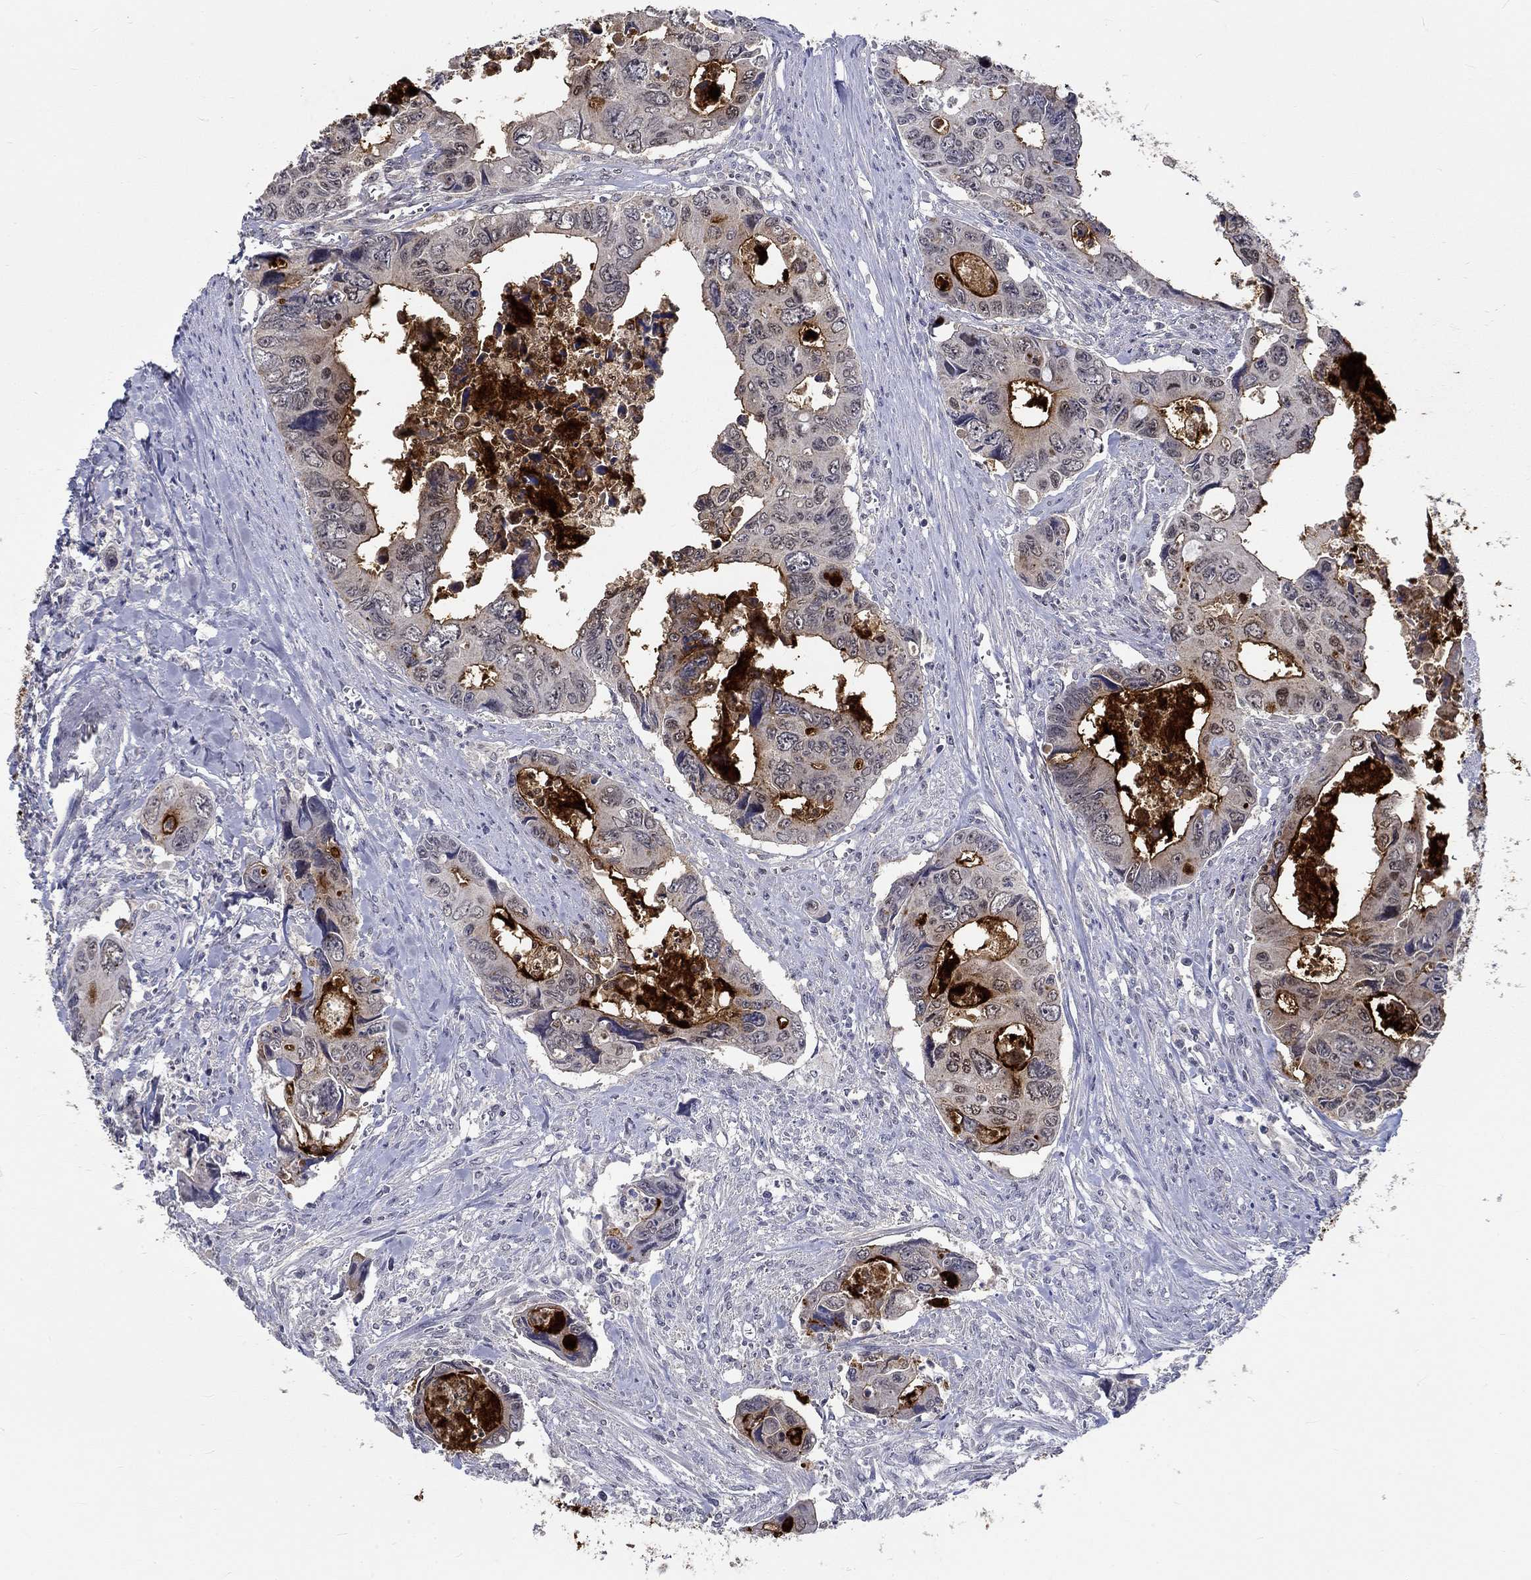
{"staining": {"intensity": "strong", "quantity": "<25%", "location": "cytoplasmic/membranous"}, "tissue": "colorectal cancer", "cell_type": "Tumor cells", "image_type": "cancer", "snomed": [{"axis": "morphology", "description": "Adenocarcinoma, NOS"}, {"axis": "topography", "description": "Rectum"}], "caption": "Immunohistochemical staining of adenocarcinoma (colorectal) displays medium levels of strong cytoplasmic/membranous staining in about <25% of tumor cells. Nuclei are stained in blue.", "gene": "GRIN1", "patient": {"sex": "male", "age": 62}}